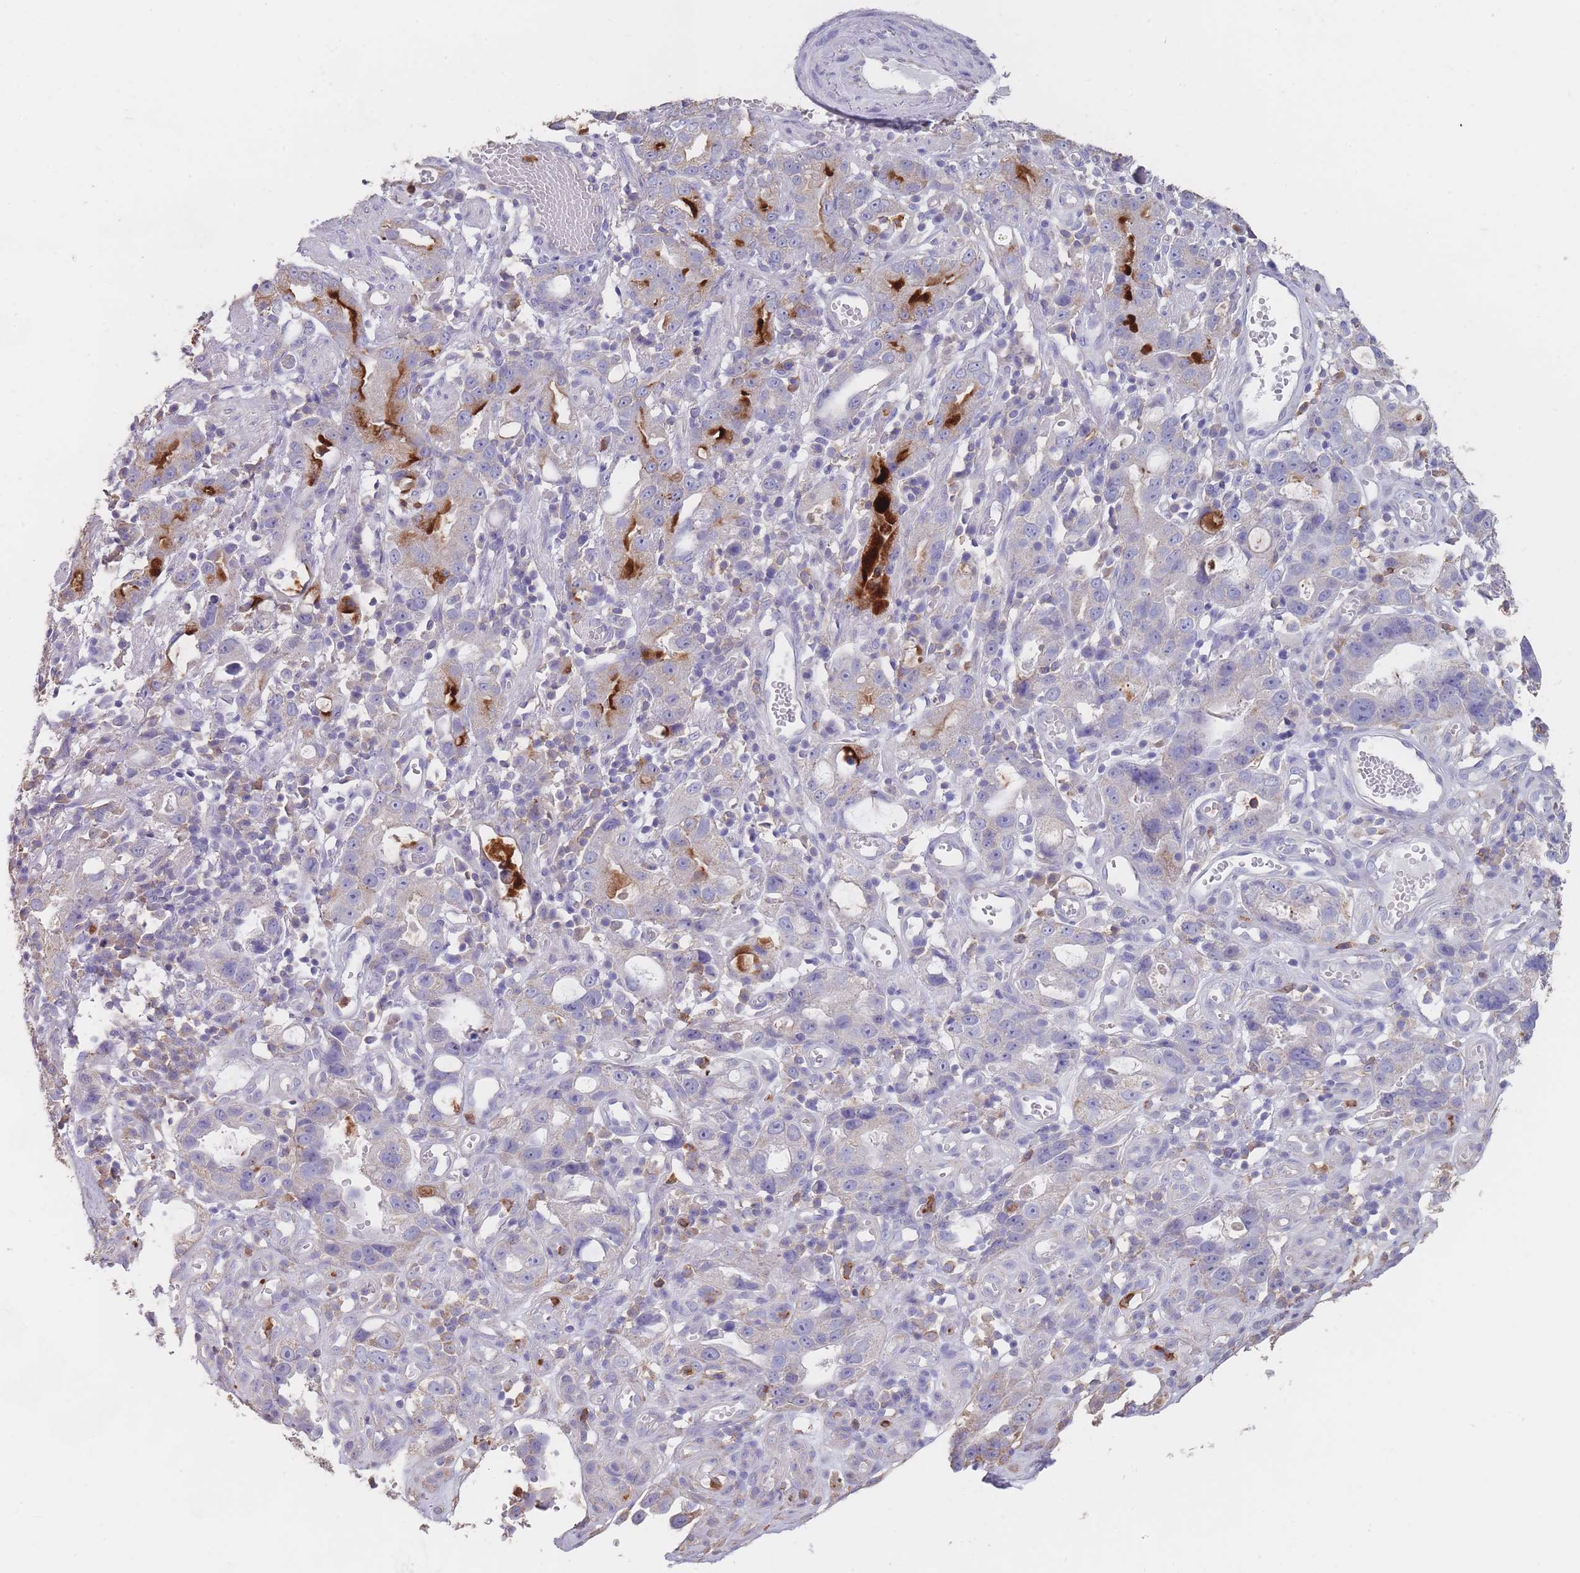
{"staining": {"intensity": "strong", "quantity": "<25%", "location": "cytoplasmic/membranous"}, "tissue": "stomach cancer", "cell_type": "Tumor cells", "image_type": "cancer", "snomed": [{"axis": "morphology", "description": "Adenocarcinoma, NOS"}, {"axis": "topography", "description": "Stomach"}], "caption": "About <25% of tumor cells in human stomach cancer demonstrate strong cytoplasmic/membranous protein expression as visualized by brown immunohistochemical staining.", "gene": "CLEC12A", "patient": {"sex": "male", "age": 55}}